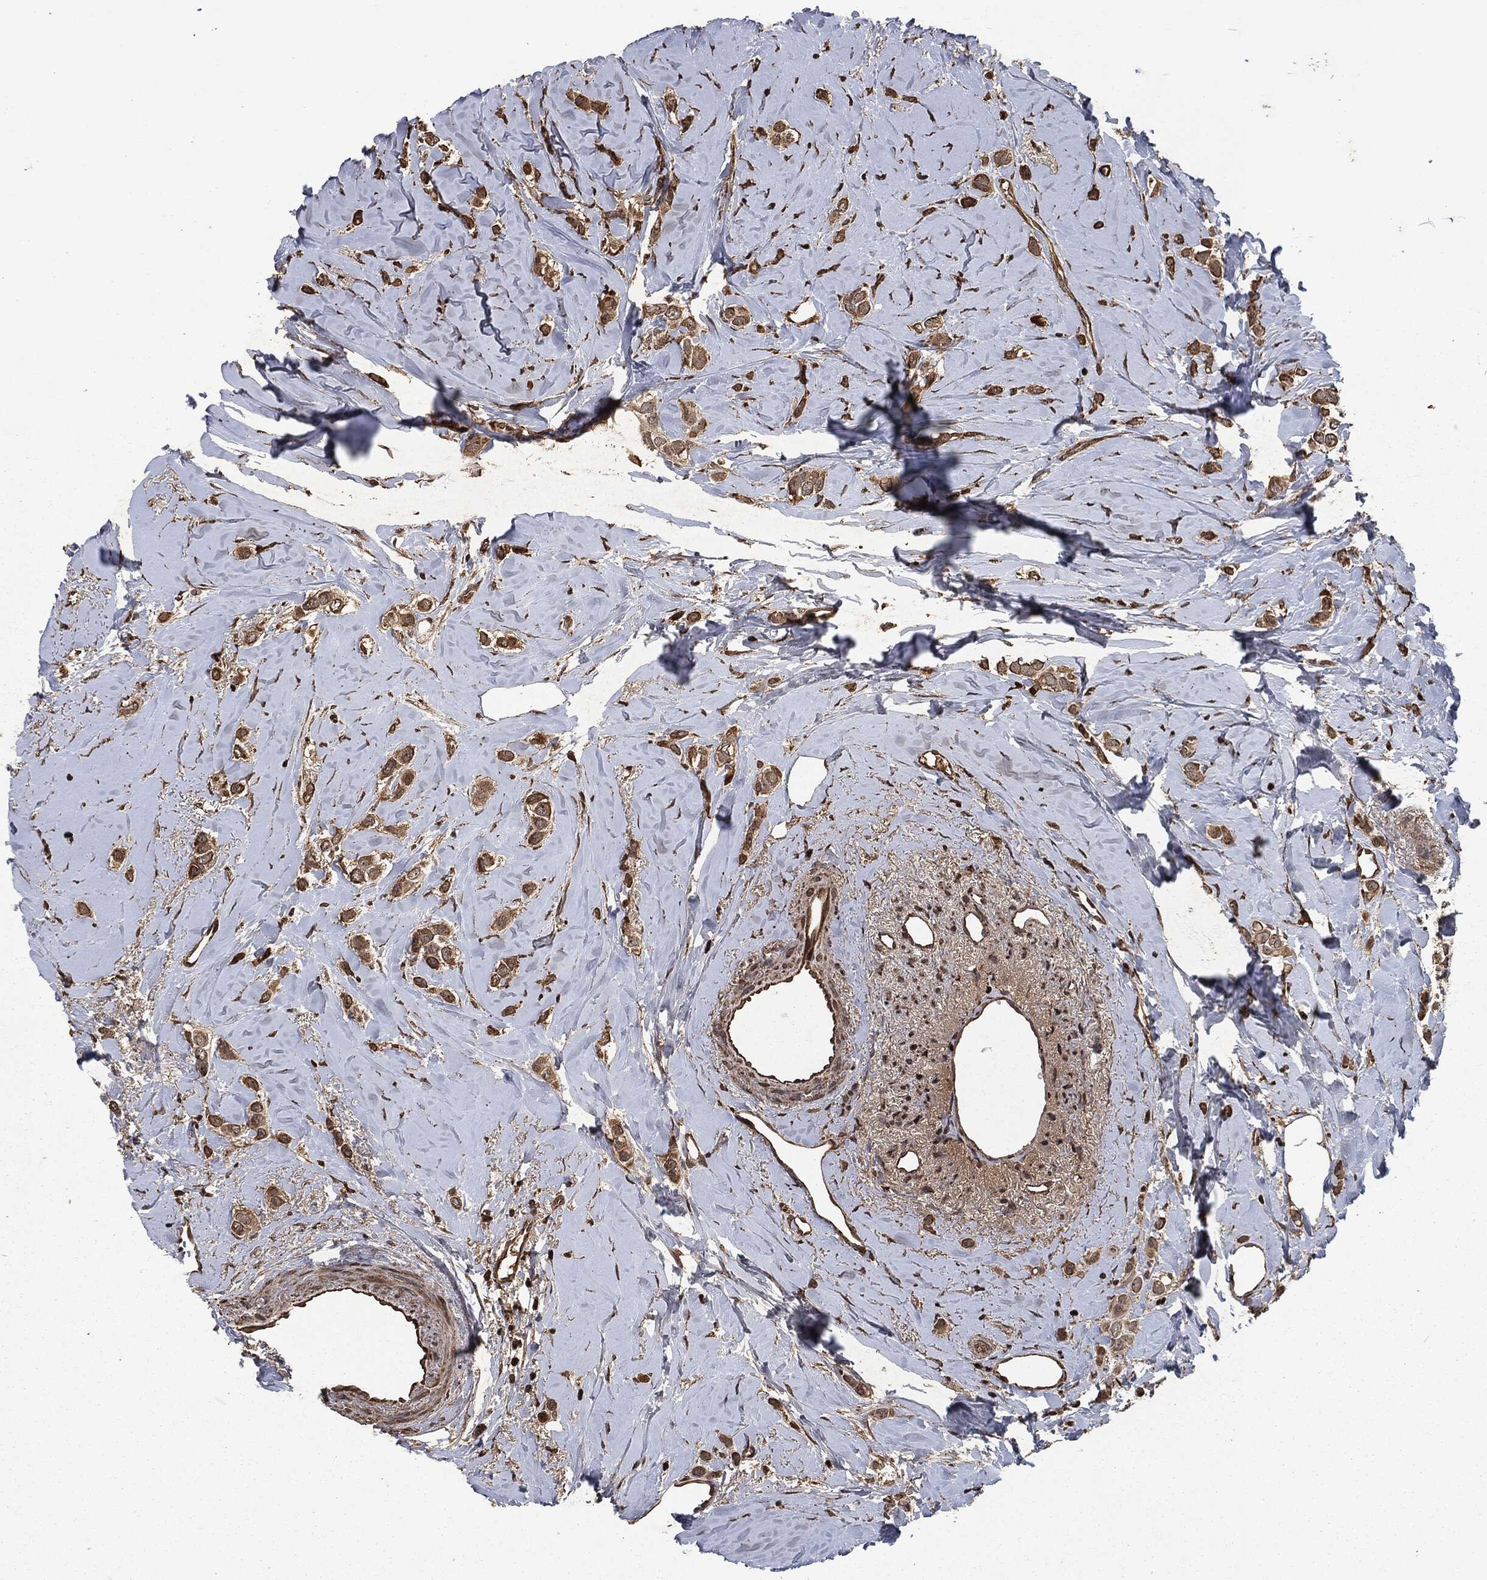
{"staining": {"intensity": "strong", "quantity": "<25%", "location": "cytoplasmic/membranous"}, "tissue": "breast cancer", "cell_type": "Tumor cells", "image_type": "cancer", "snomed": [{"axis": "morphology", "description": "Lobular carcinoma"}, {"axis": "topography", "description": "Breast"}], "caption": "Protein positivity by immunohistochemistry displays strong cytoplasmic/membranous expression in approximately <25% of tumor cells in breast cancer (lobular carcinoma). The staining was performed using DAB (3,3'-diaminobenzidine) to visualize the protein expression in brown, while the nuclei were stained in blue with hematoxylin (Magnification: 20x).", "gene": "SNAI1", "patient": {"sex": "female", "age": 66}}